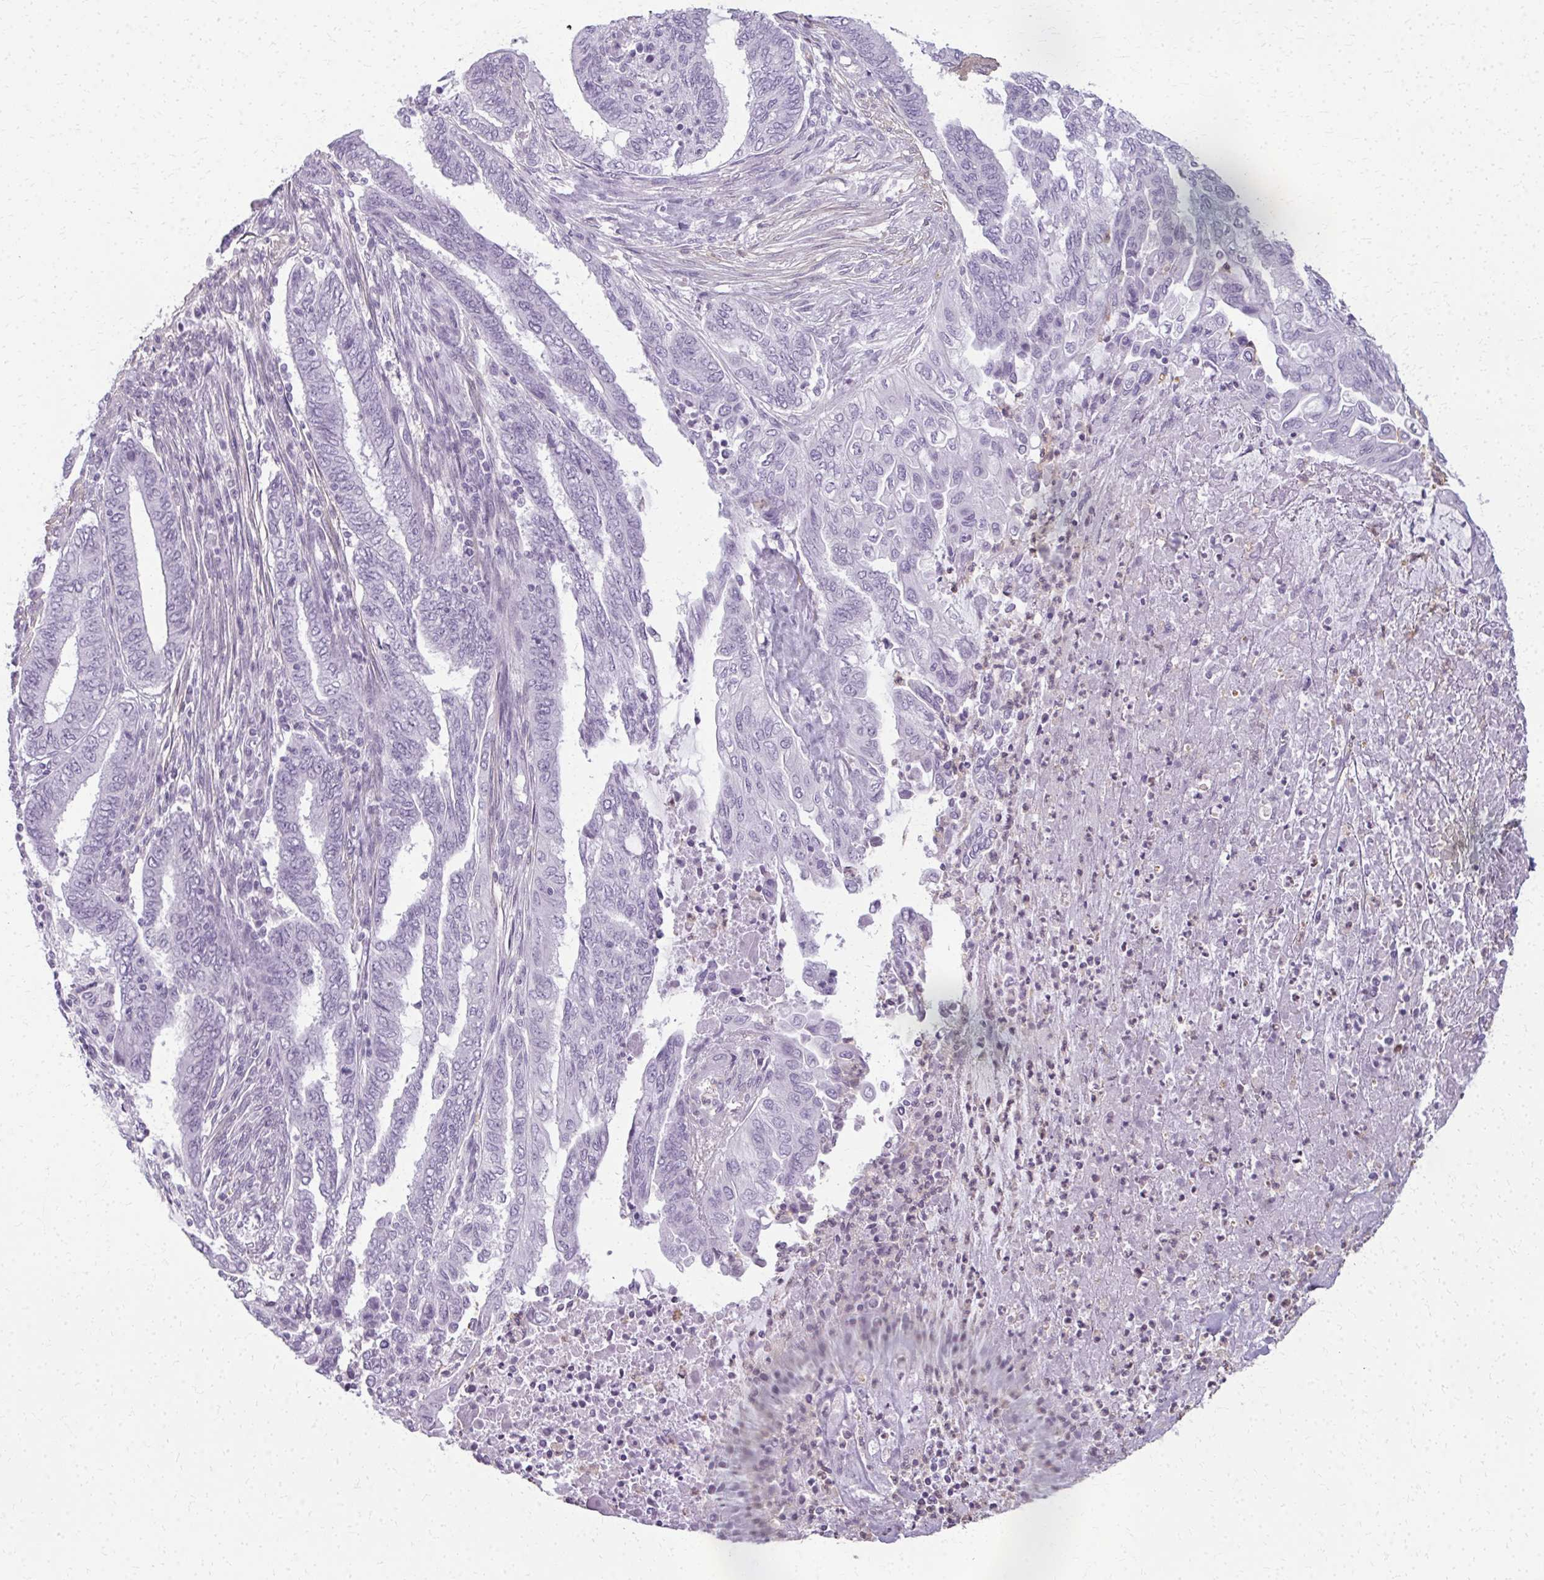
{"staining": {"intensity": "negative", "quantity": "none", "location": "none"}, "tissue": "endometrial cancer", "cell_type": "Tumor cells", "image_type": "cancer", "snomed": [{"axis": "morphology", "description": "Adenocarcinoma, NOS"}, {"axis": "topography", "description": "Uterus"}, {"axis": "topography", "description": "Endometrium"}], "caption": "There is no significant expression in tumor cells of endometrial adenocarcinoma.", "gene": "CA3", "patient": {"sex": "female", "age": 70}}